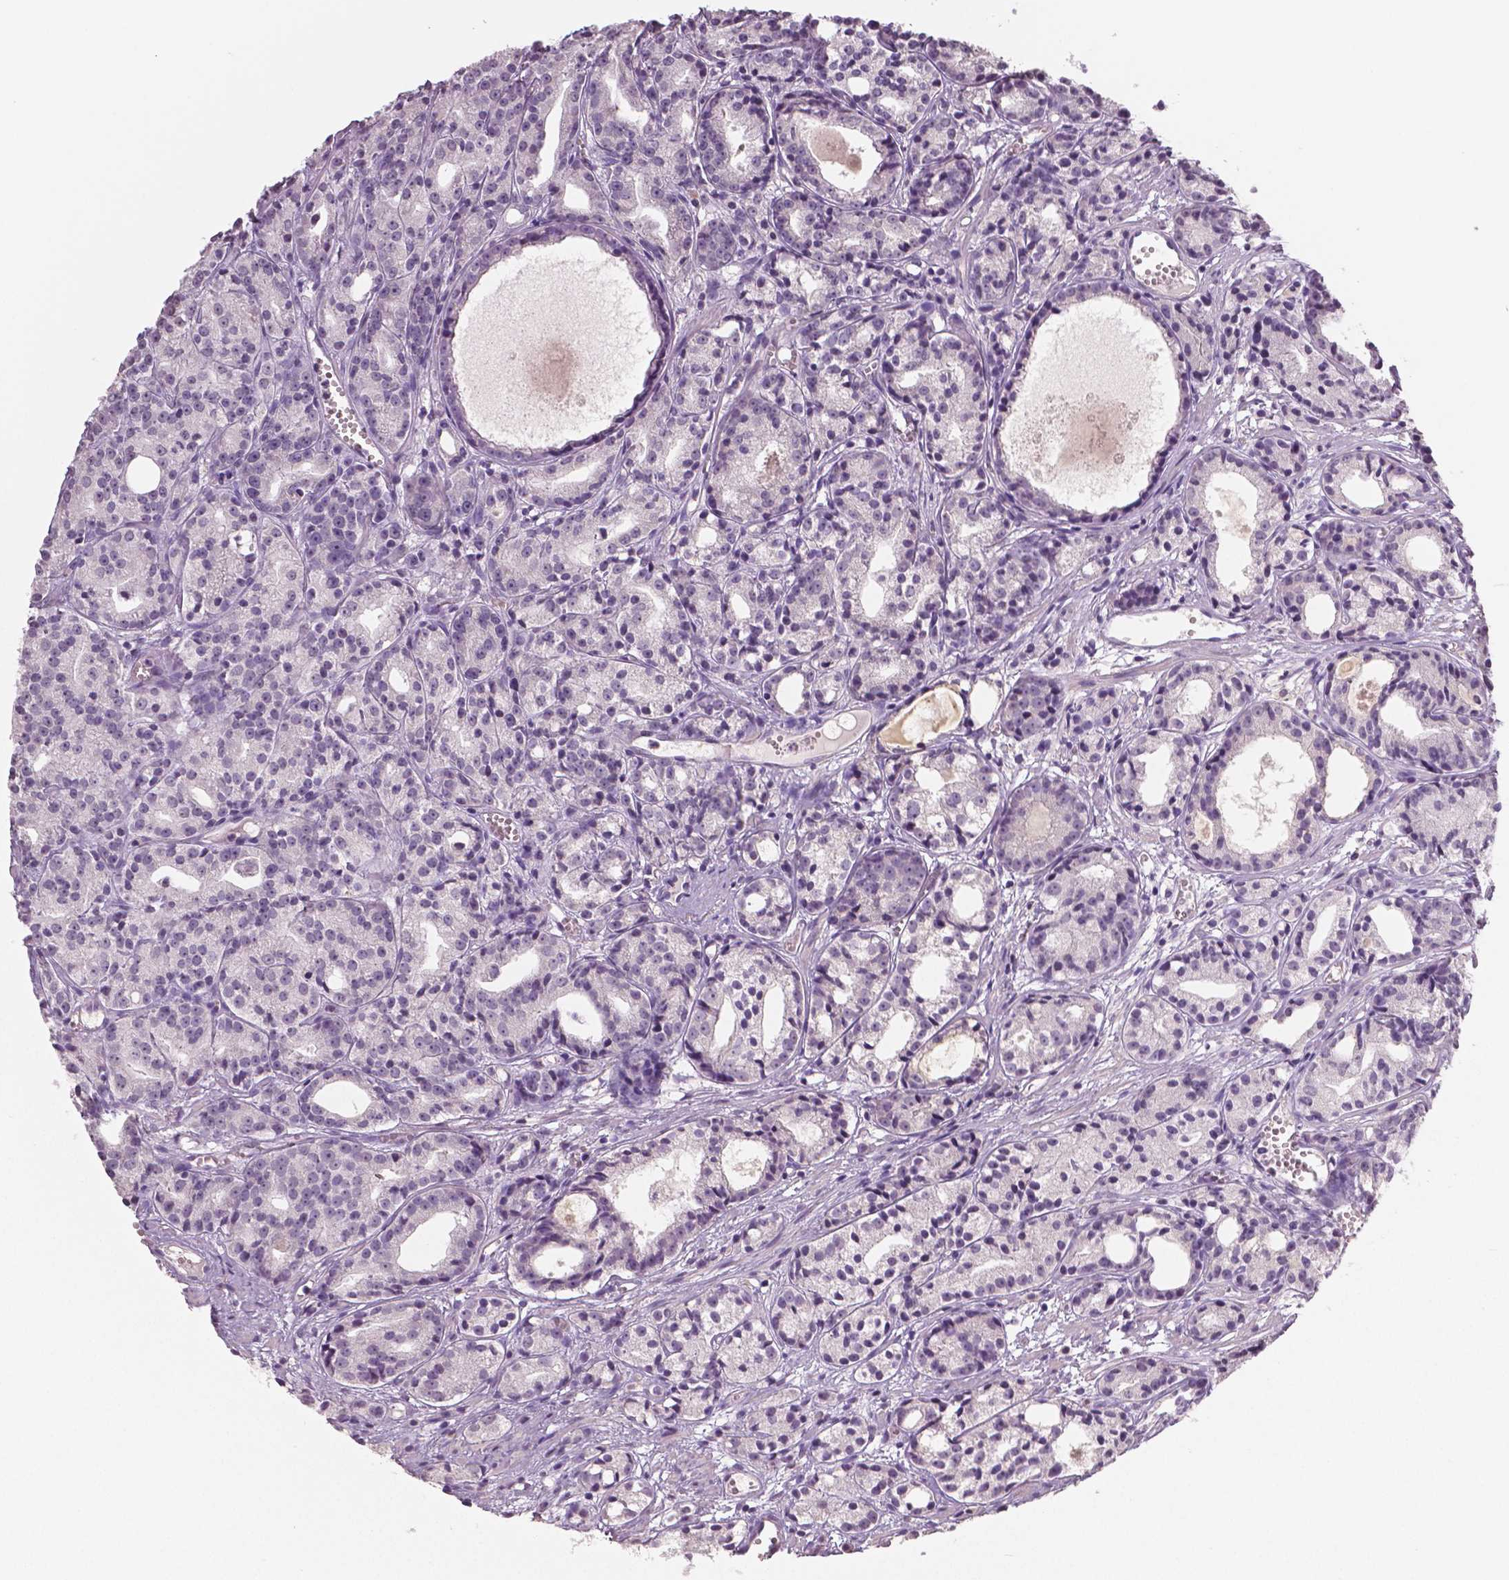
{"staining": {"intensity": "negative", "quantity": "none", "location": "none"}, "tissue": "prostate cancer", "cell_type": "Tumor cells", "image_type": "cancer", "snomed": [{"axis": "morphology", "description": "Adenocarcinoma, Medium grade"}, {"axis": "topography", "description": "Prostate"}], "caption": "Medium-grade adenocarcinoma (prostate) was stained to show a protein in brown. There is no significant positivity in tumor cells. (Brightfield microscopy of DAB immunohistochemistry at high magnification).", "gene": "NECAB1", "patient": {"sex": "male", "age": 74}}